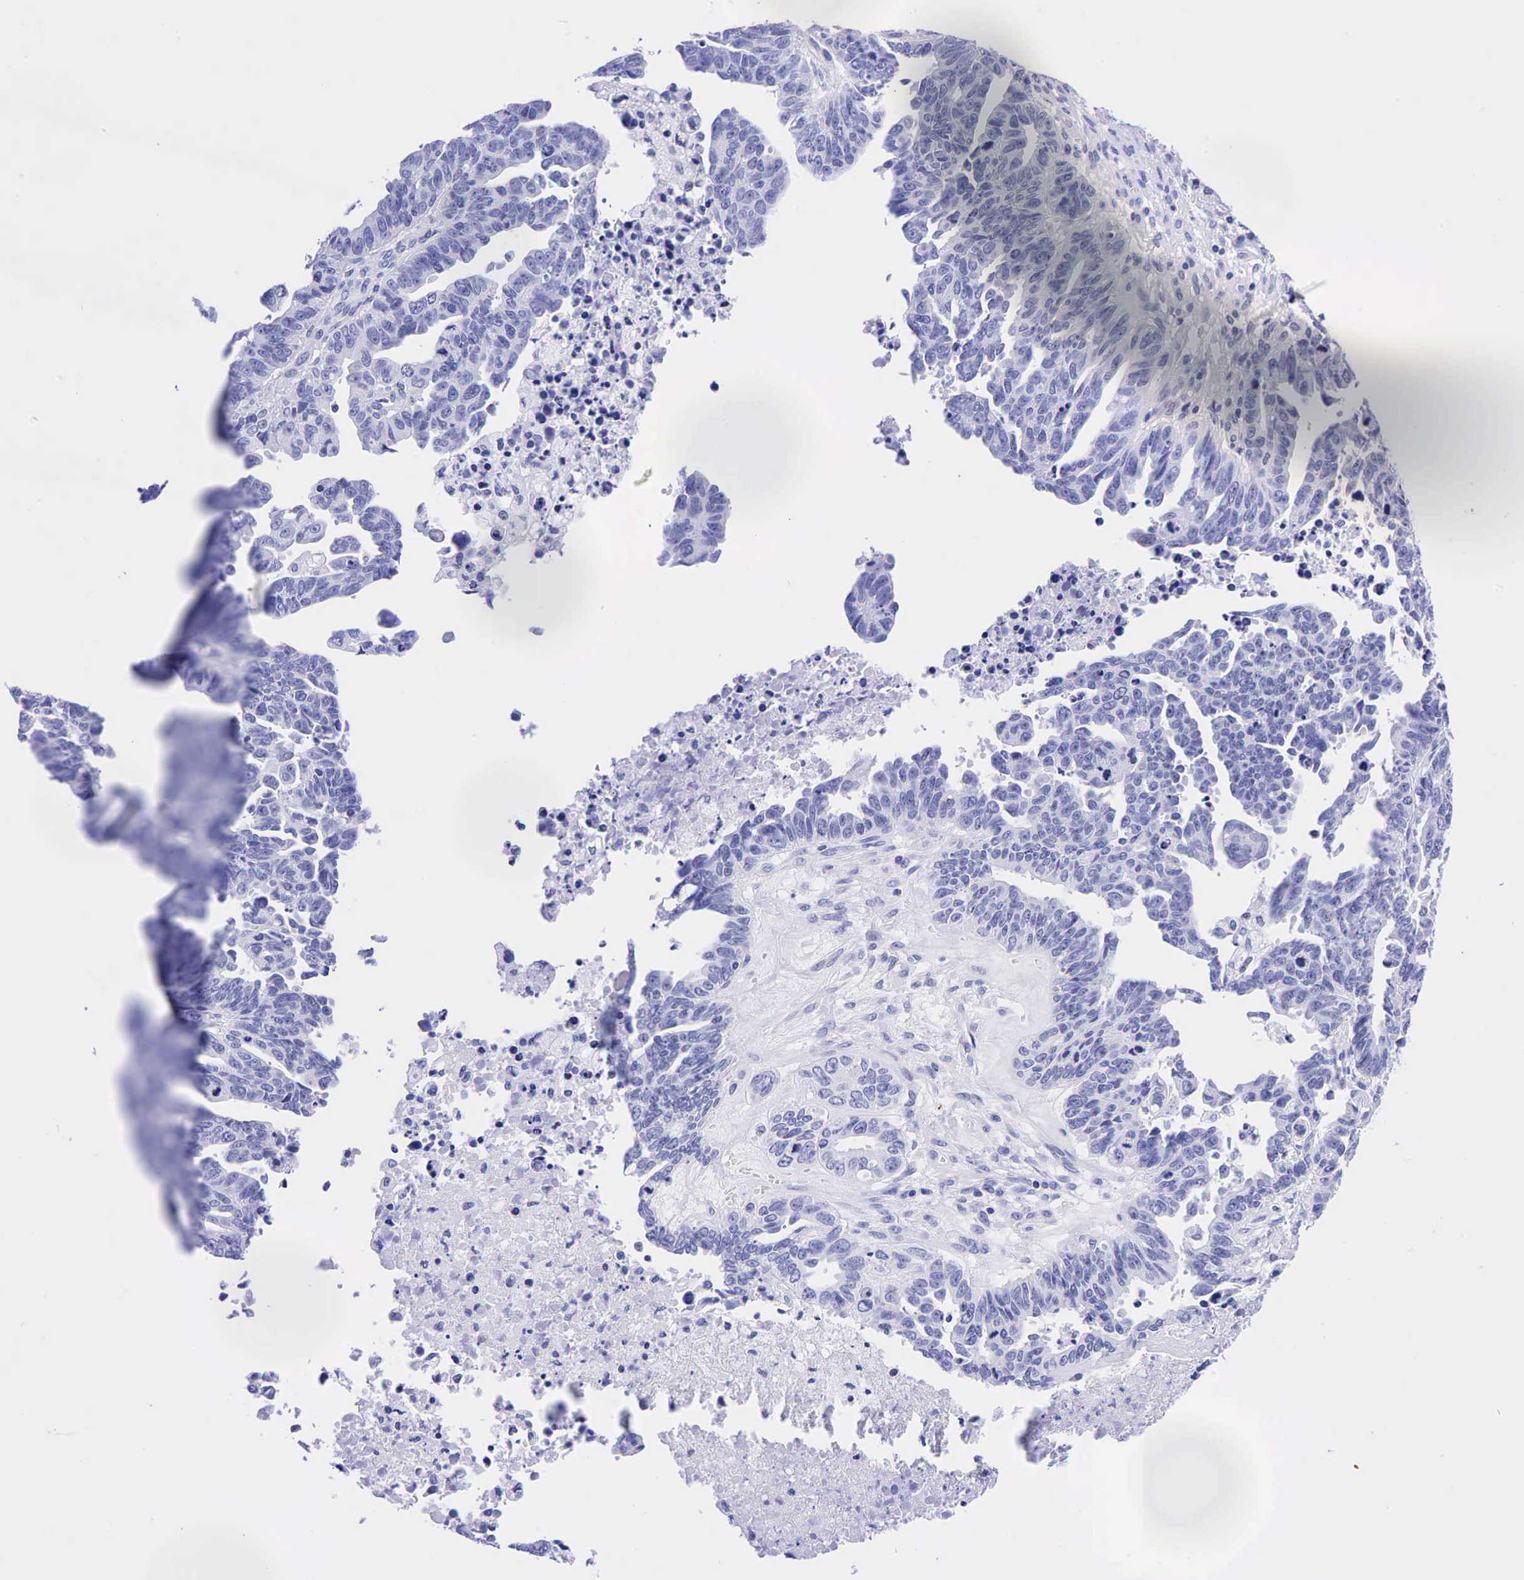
{"staining": {"intensity": "negative", "quantity": "none", "location": "none"}, "tissue": "ovarian cancer", "cell_type": "Tumor cells", "image_type": "cancer", "snomed": [{"axis": "morphology", "description": "Carcinoma, endometroid"}, {"axis": "morphology", "description": "Cystadenocarcinoma, serous, NOS"}, {"axis": "topography", "description": "Ovary"}], "caption": "There is no significant expression in tumor cells of ovarian endometroid carcinoma.", "gene": "CHGA", "patient": {"sex": "female", "age": 45}}